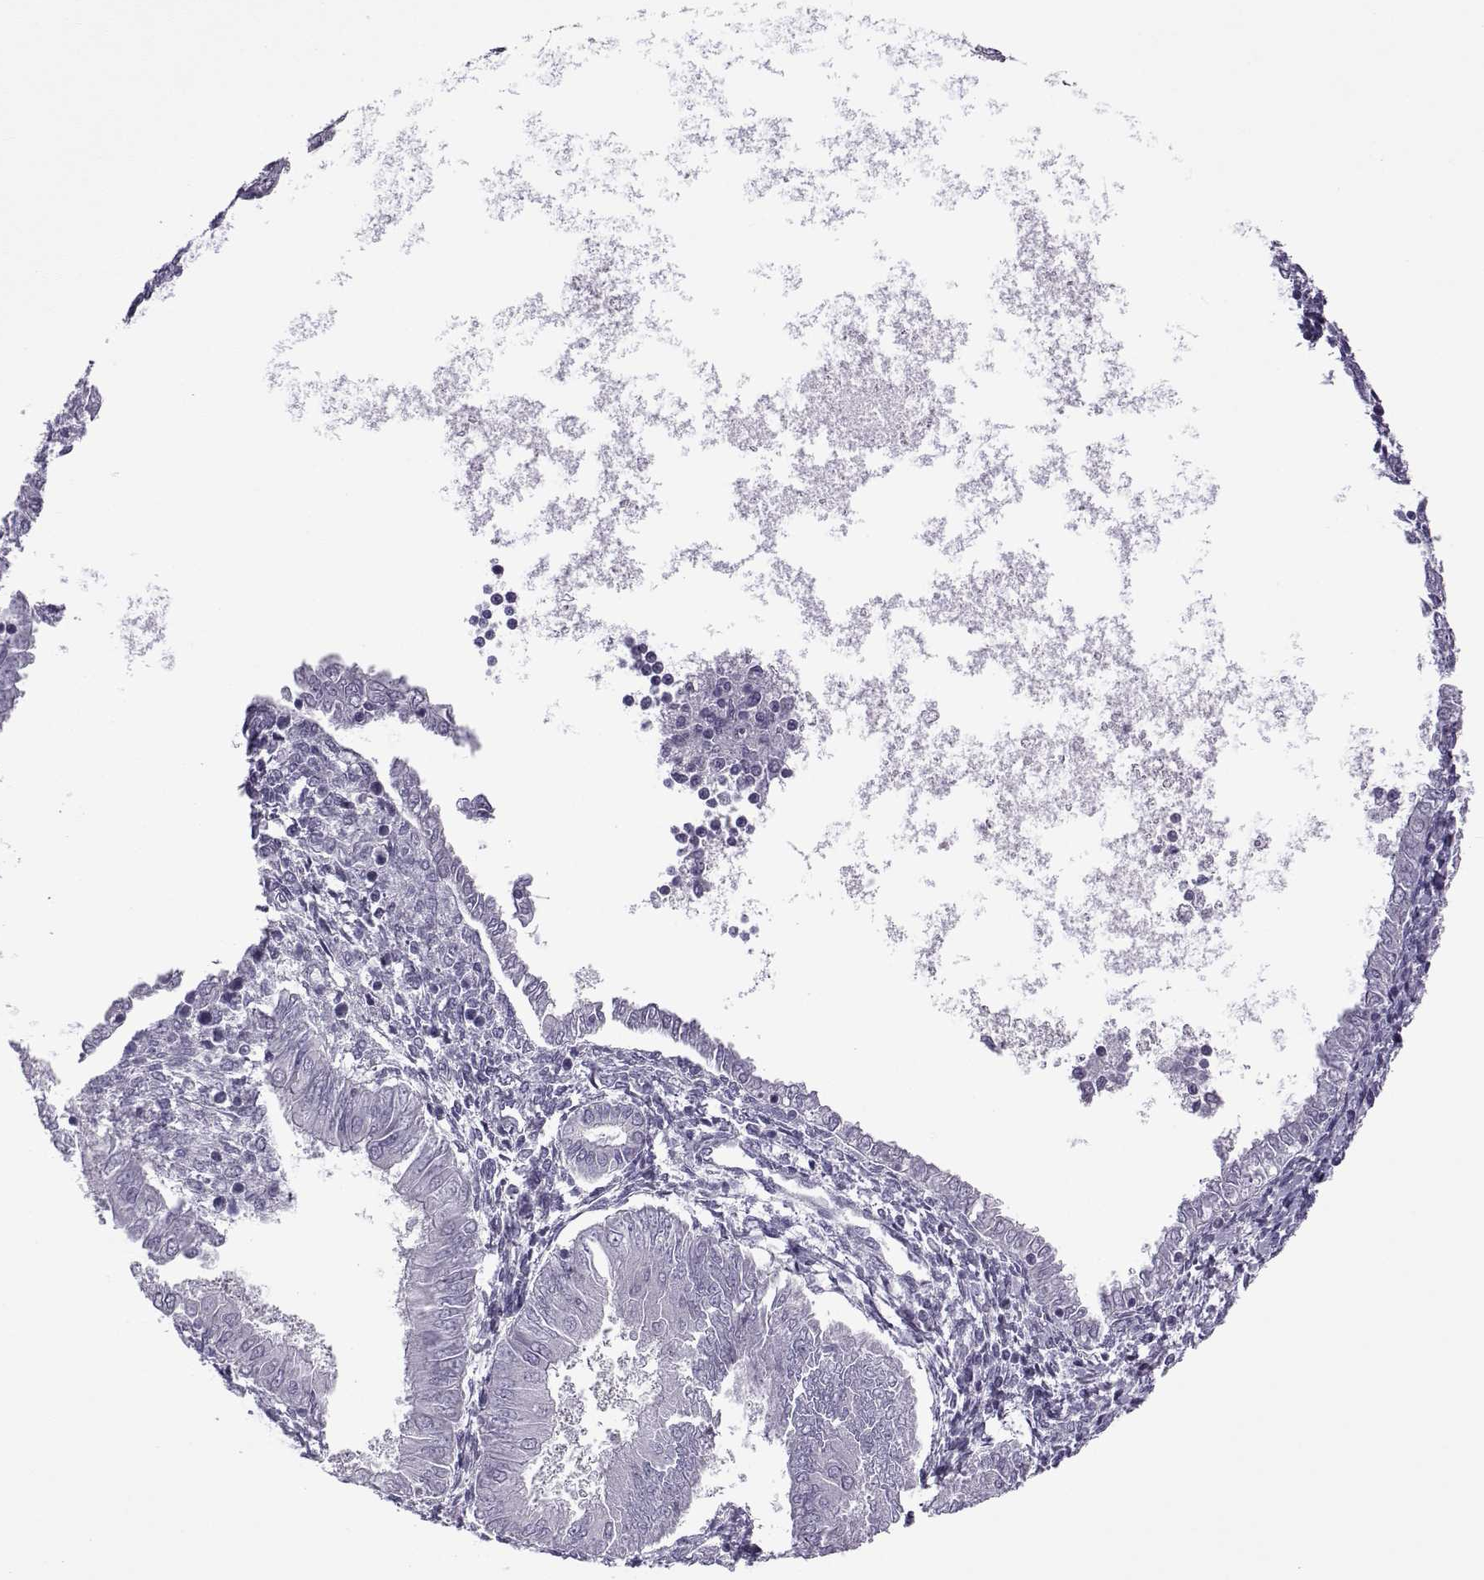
{"staining": {"intensity": "negative", "quantity": "none", "location": "none"}, "tissue": "endometrial cancer", "cell_type": "Tumor cells", "image_type": "cancer", "snomed": [{"axis": "morphology", "description": "Adenocarcinoma, NOS"}, {"axis": "topography", "description": "Endometrium"}], "caption": "An image of endometrial cancer stained for a protein shows no brown staining in tumor cells.", "gene": "OIP5", "patient": {"sex": "female", "age": 53}}